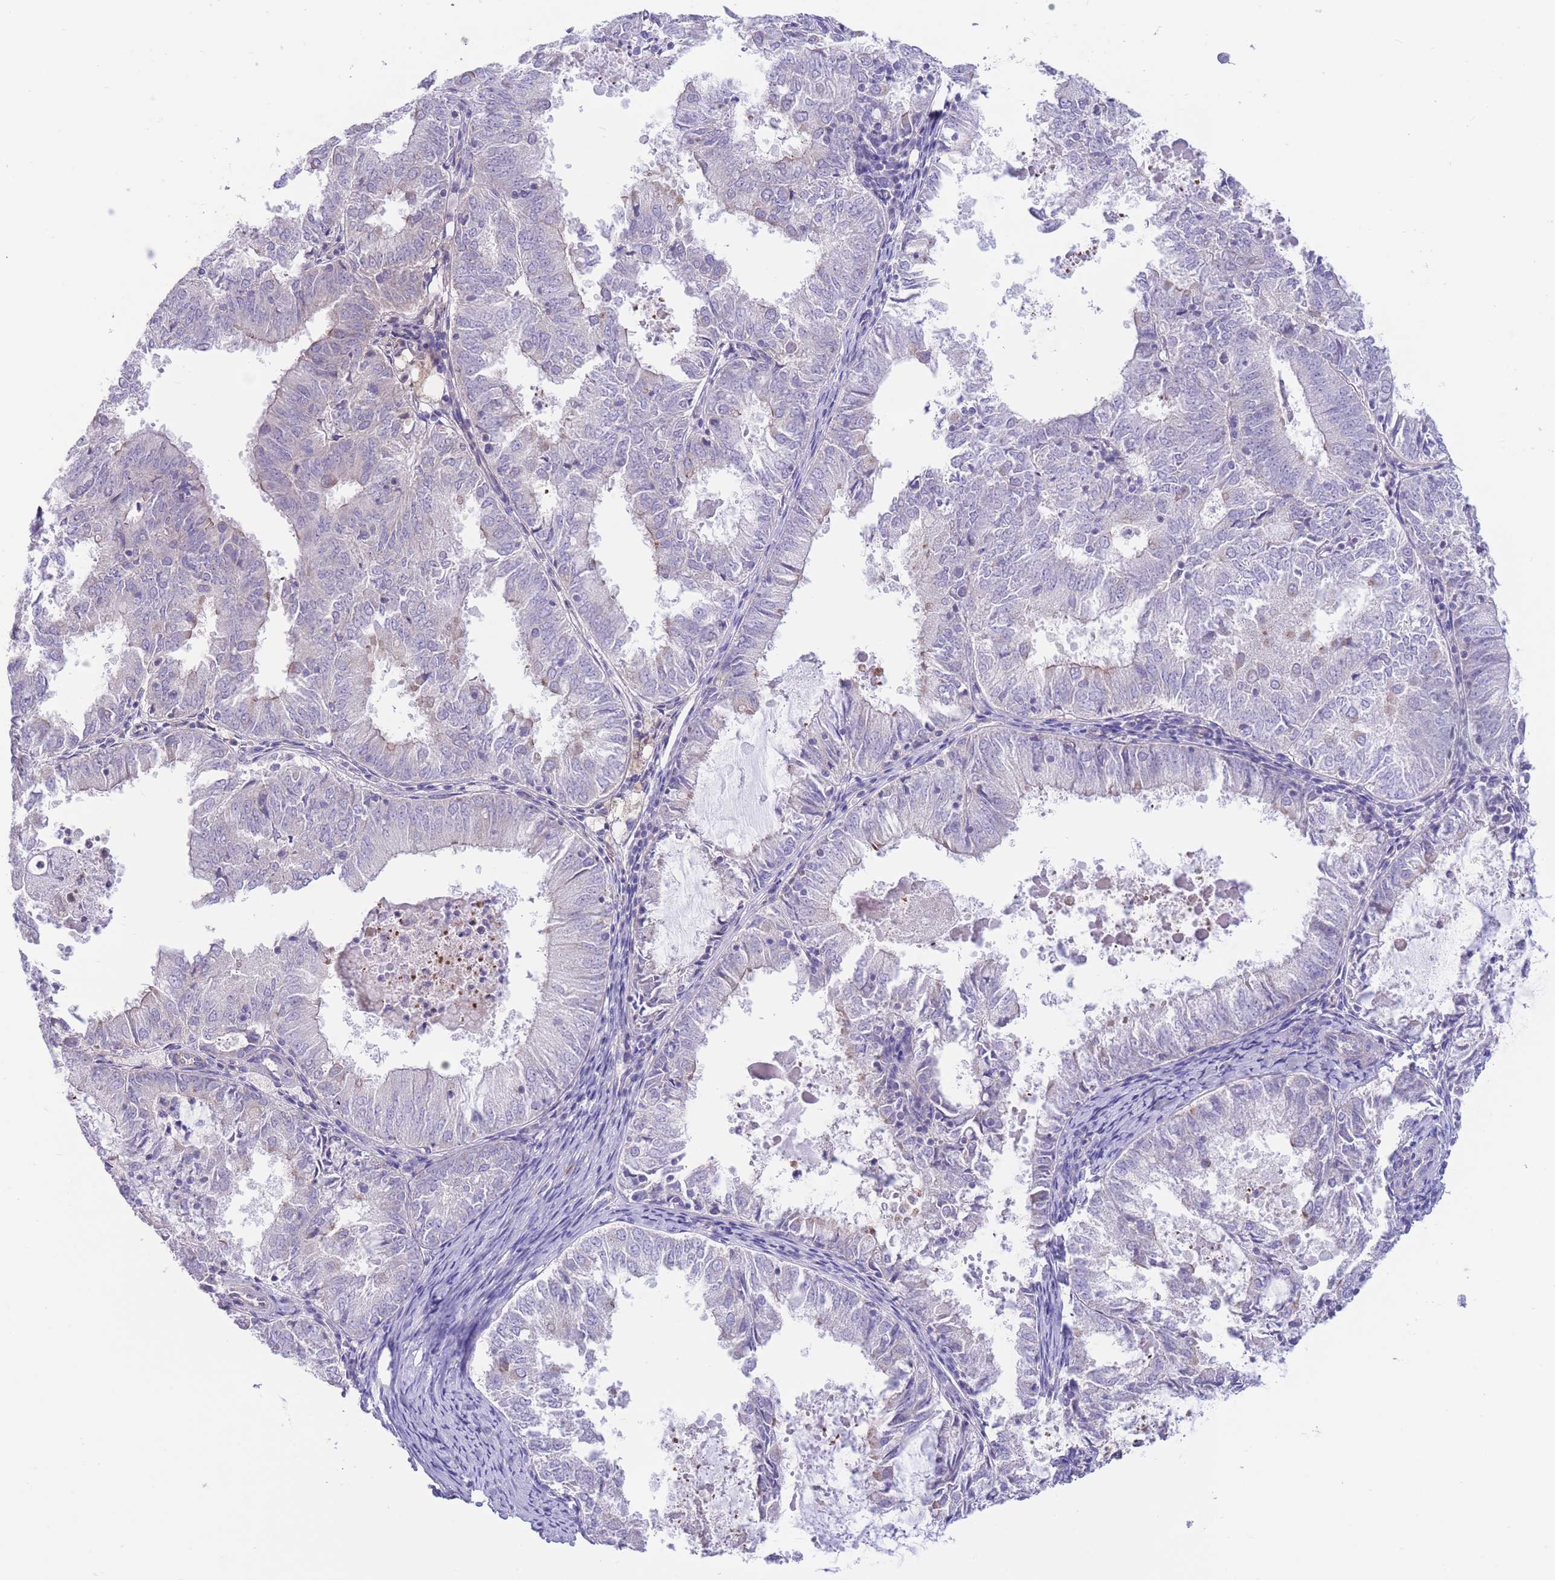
{"staining": {"intensity": "negative", "quantity": "none", "location": "none"}, "tissue": "endometrial cancer", "cell_type": "Tumor cells", "image_type": "cancer", "snomed": [{"axis": "morphology", "description": "Adenocarcinoma, NOS"}, {"axis": "topography", "description": "Endometrium"}], "caption": "Adenocarcinoma (endometrial) was stained to show a protein in brown. There is no significant positivity in tumor cells.", "gene": "ALS2CL", "patient": {"sex": "female", "age": 57}}